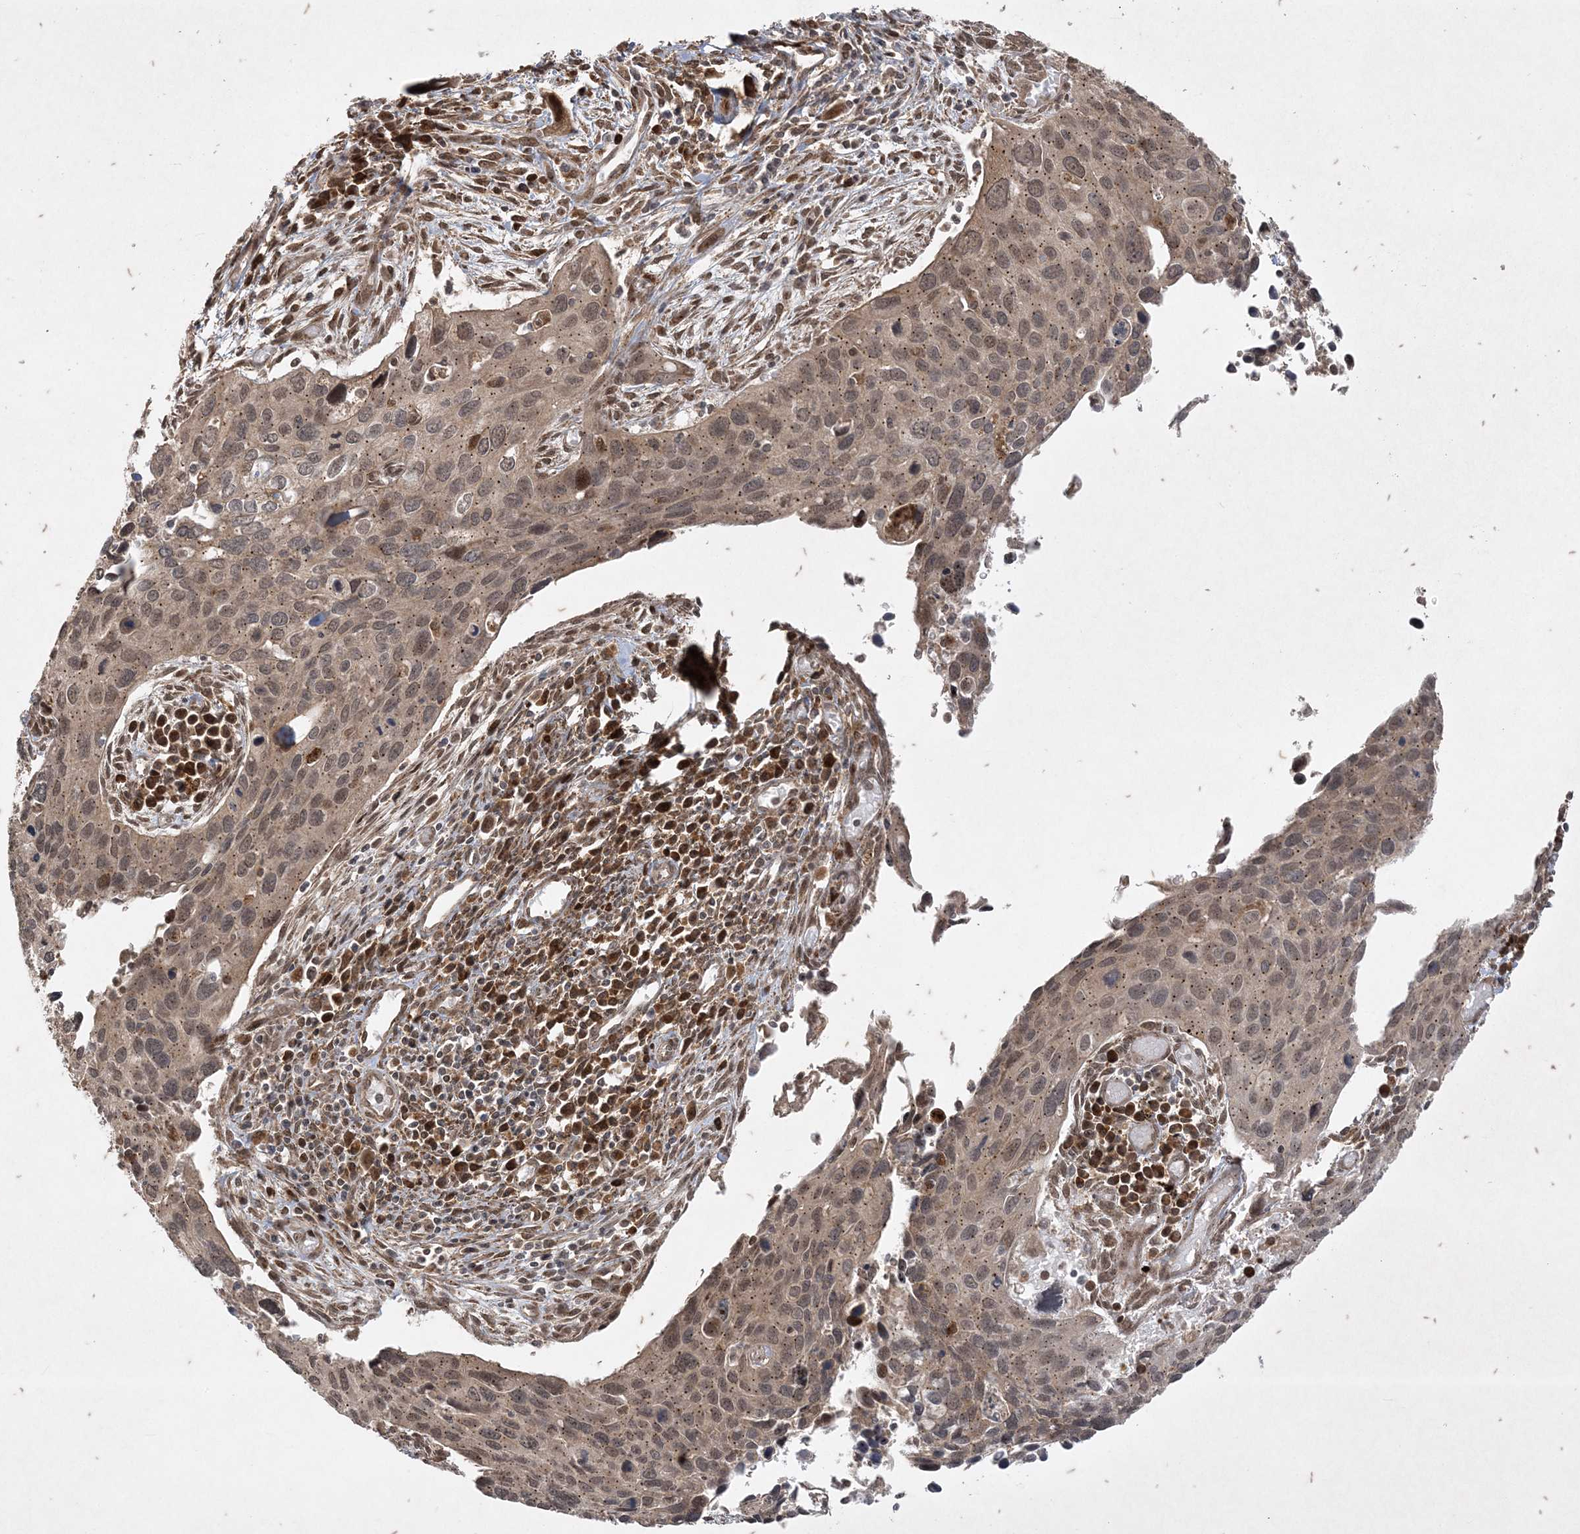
{"staining": {"intensity": "moderate", "quantity": "<25%", "location": "nuclear"}, "tissue": "cervical cancer", "cell_type": "Tumor cells", "image_type": "cancer", "snomed": [{"axis": "morphology", "description": "Squamous cell carcinoma, NOS"}, {"axis": "topography", "description": "Cervix"}], "caption": "Cervical cancer (squamous cell carcinoma) stained for a protein (brown) reveals moderate nuclear positive staining in about <25% of tumor cells.", "gene": "RRAS", "patient": {"sex": "female", "age": 55}}